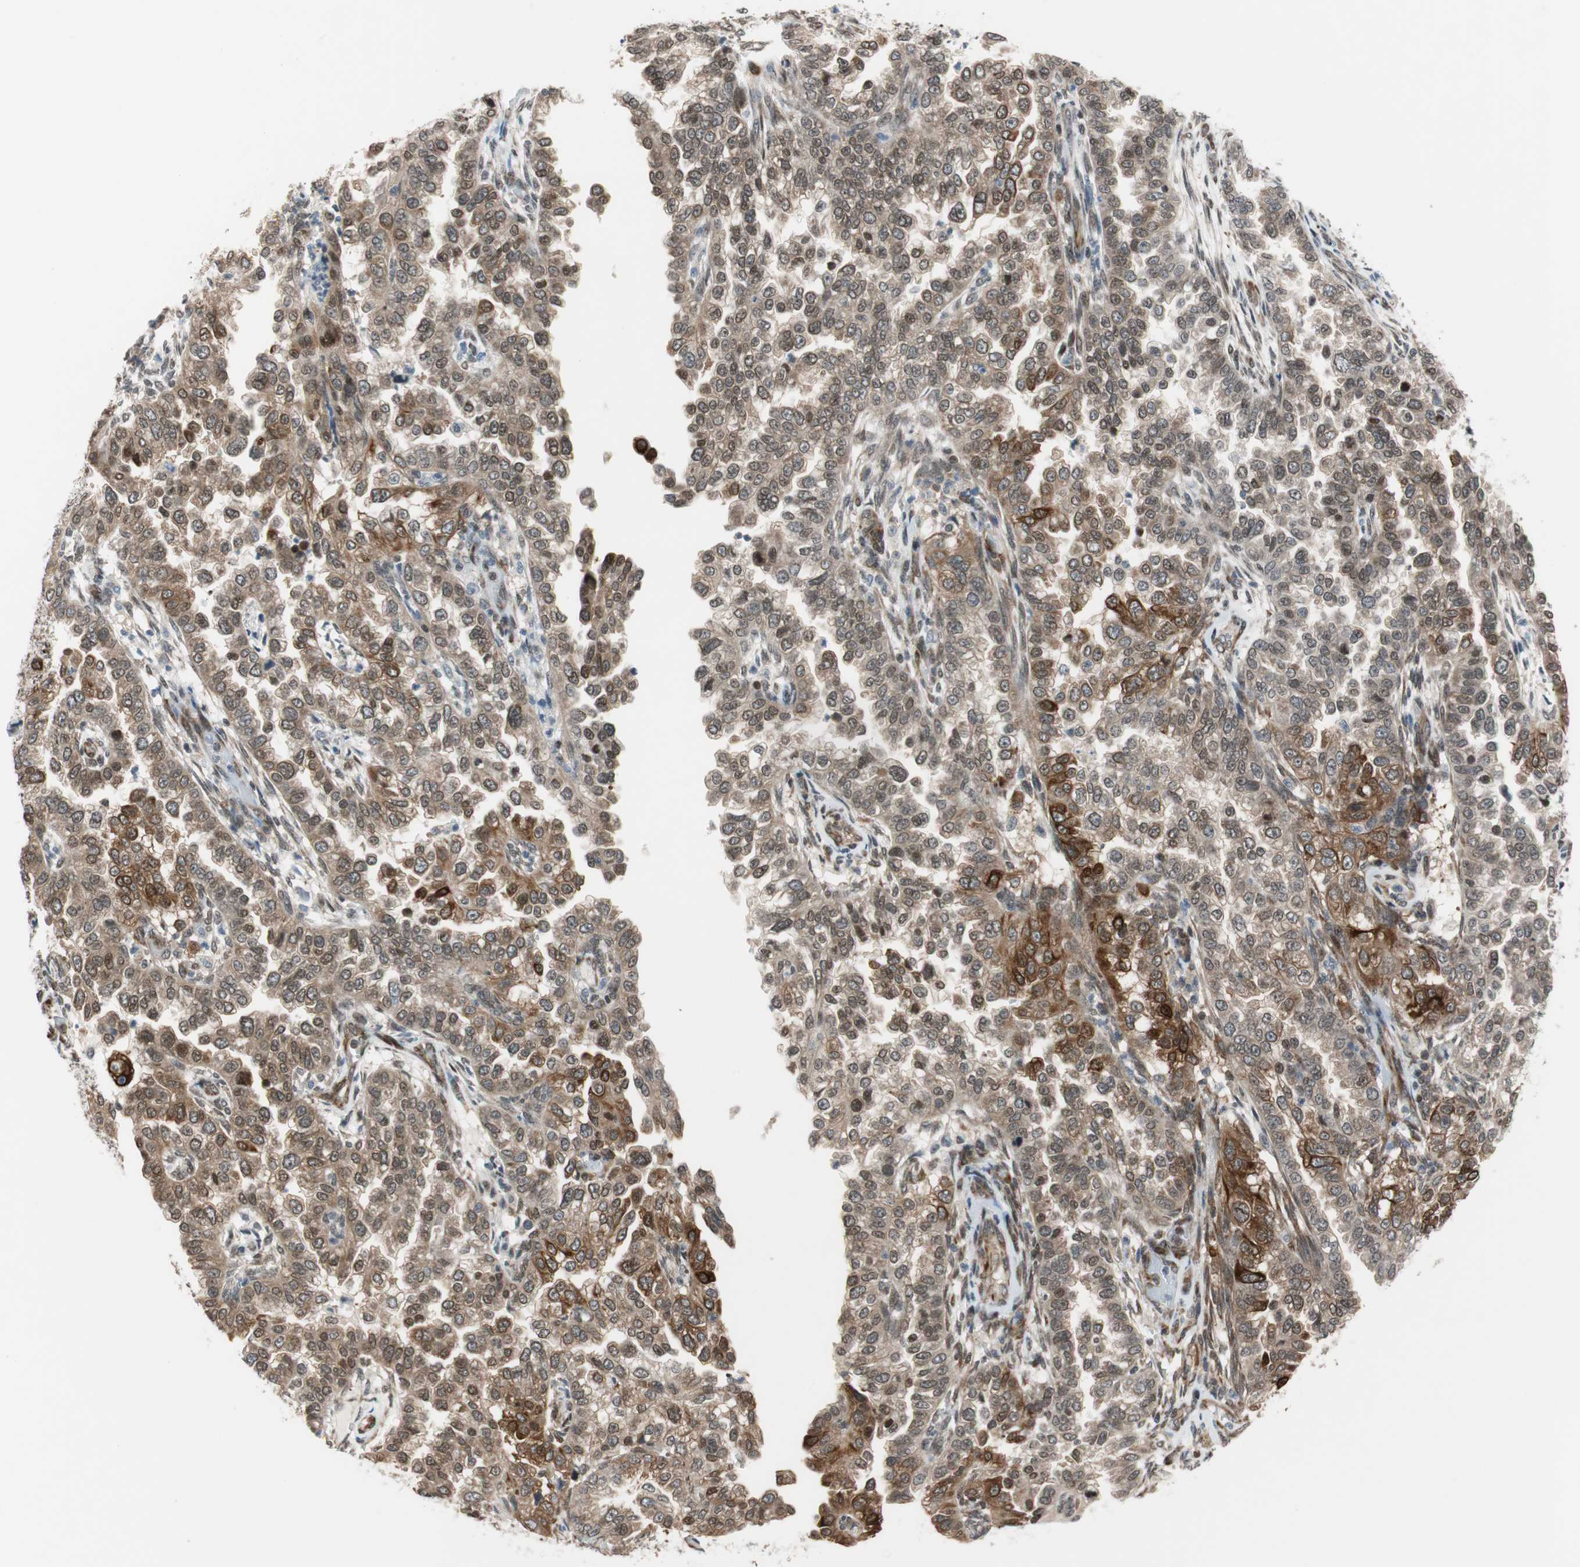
{"staining": {"intensity": "moderate", "quantity": ">75%", "location": "cytoplasmic/membranous"}, "tissue": "endometrial cancer", "cell_type": "Tumor cells", "image_type": "cancer", "snomed": [{"axis": "morphology", "description": "Adenocarcinoma, NOS"}, {"axis": "topography", "description": "Endometrium"}], "caption": "Immunohistochemical staining of human endometrial adenocarcinoma exhibits medium levels of moderate cytoplasmic/membranous protein positivity in about >75% of tumor cells. (Brightfield microscopy of DAB IHC at high magnification).", "gene": "ZNF512B", "patient": {"sex": "female", "age": 85}}